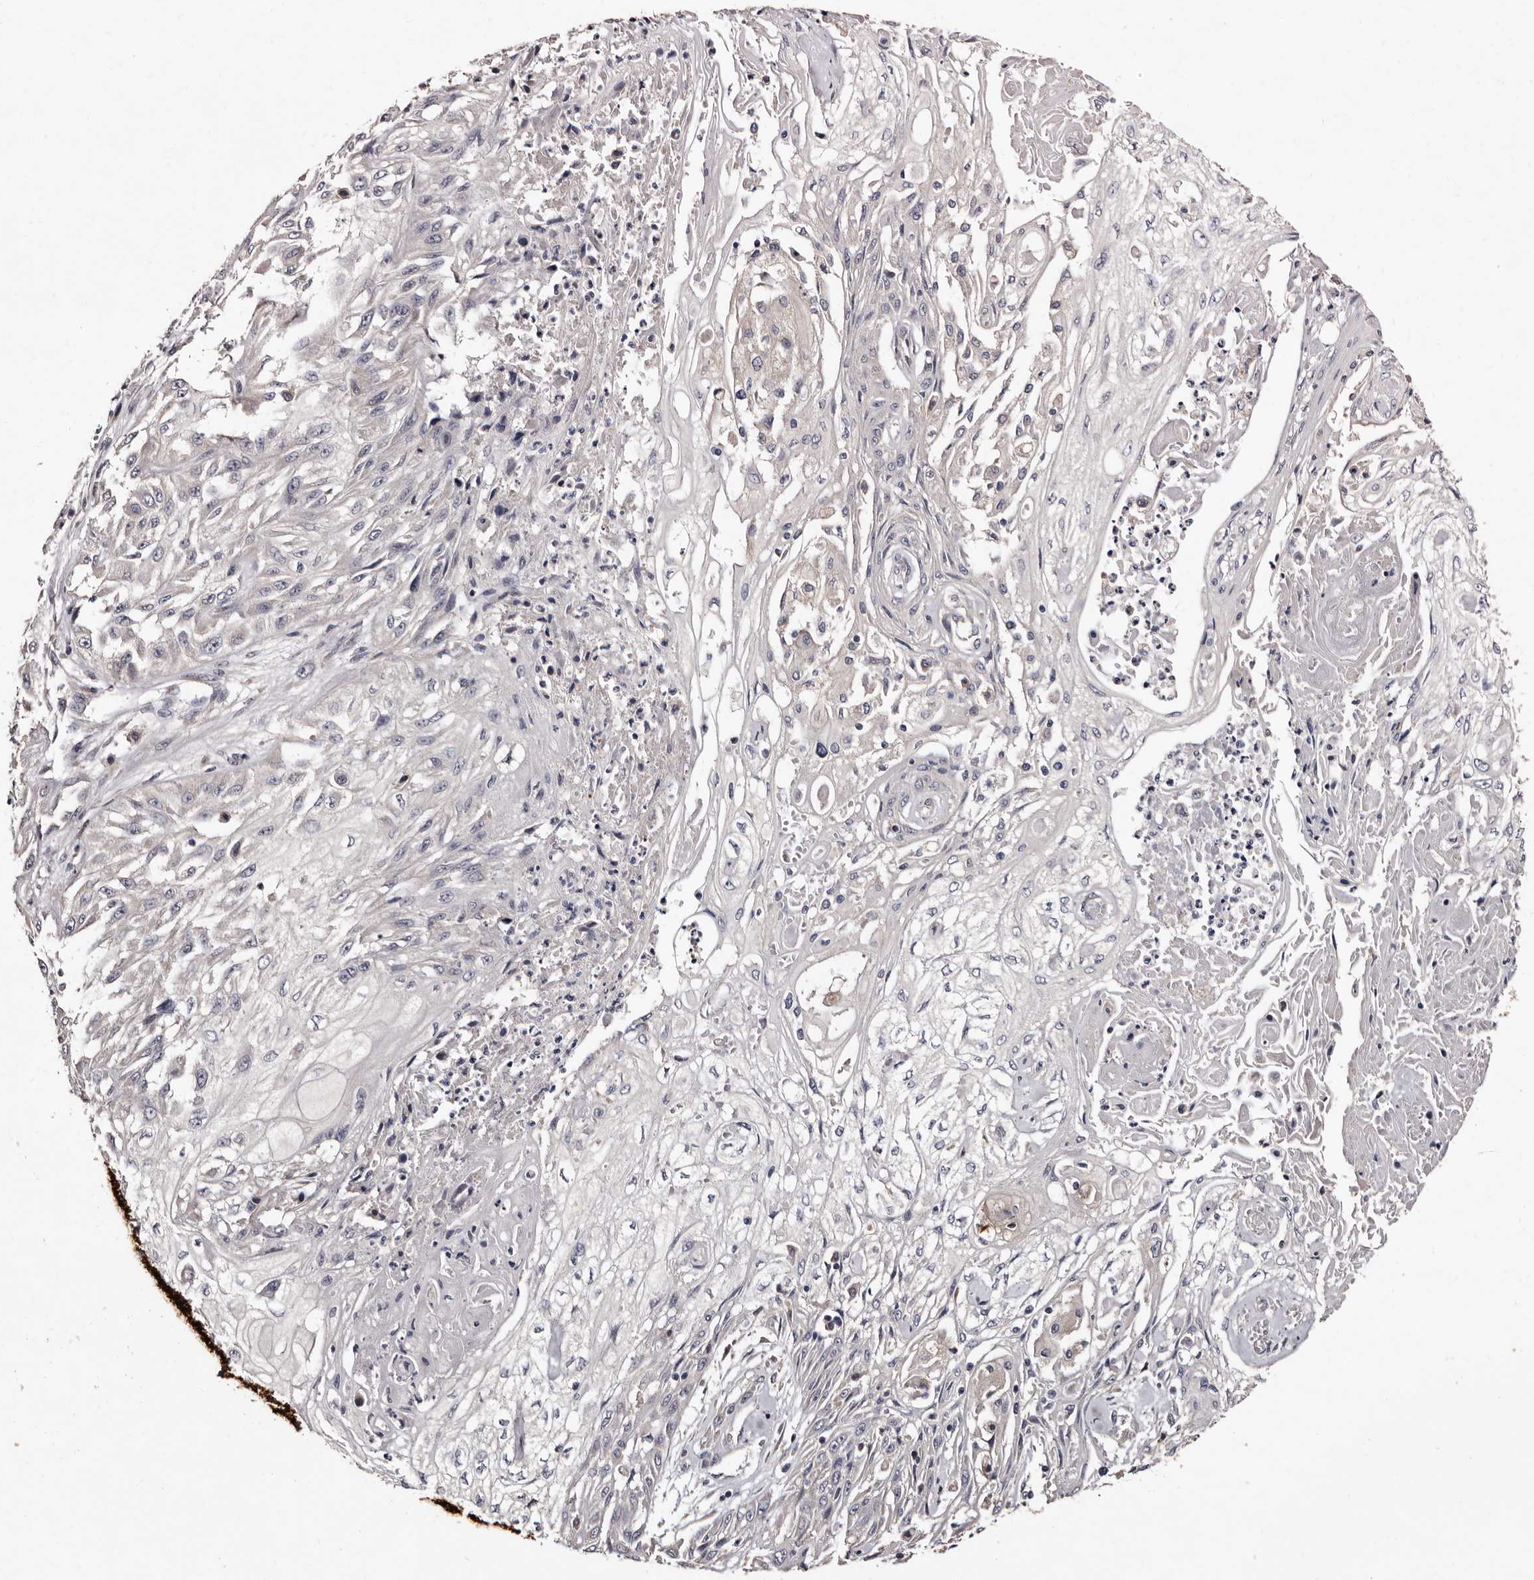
{"staining": {"intensity": "negative", "quantity": "none", "location": "none"}, "tissue": "skin cancer", "cell_type": "Tumor cells", "image_type": "cancer", "snomed": [{"axis": "morphology", "description": "Squamous cell carcinoma, NOS"}, {"axis": "morphology", "description": "Squamous cell carcinoma, metastatic, NOS"}, {"axis": "topography", "description": "Skin"}, {"axis": "topography", "description": "Lymph node"}], "caption": "This is a image of IHC staining of skin cancer, which shows no staining in tumor cells.", "gene": "FAM91A1", "patient": {"sex": "male", "age": 75}}